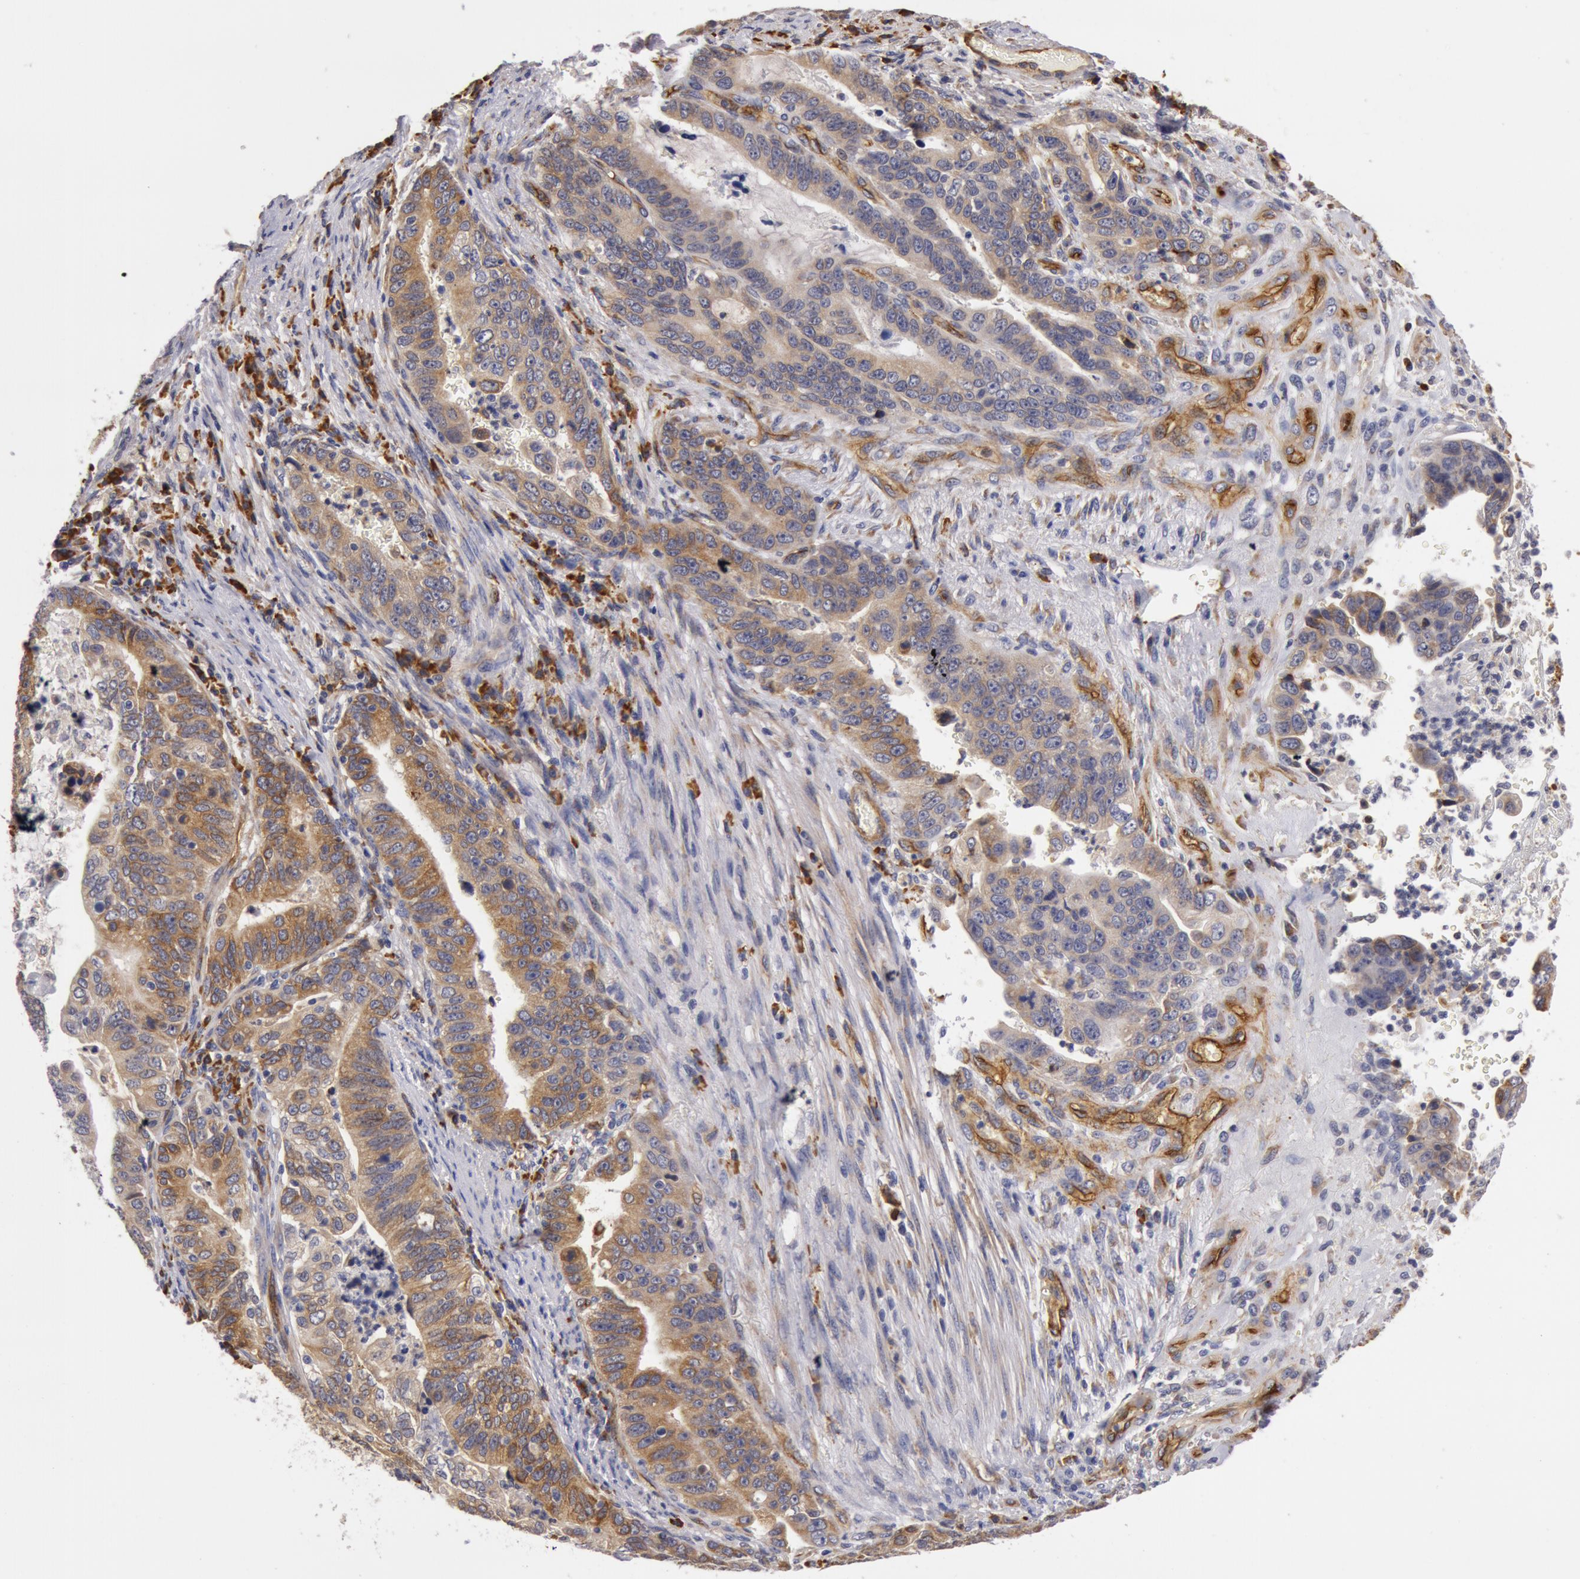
{"staining": {"intensity": "moderate", "quantity": ">75%", "location": "cytoplasmic/membranous"}, "tissue": "stomach cancer", "cell_type": "Tumor cells", "image_type": "cancer", "snomed": [{"axis": "morphology", "description": "Adenocarcinoma, NOS"}, {"axis": "topography", "description": "Stomach, upper"}], "caption": "This micrograph exhibits stomach cancer (adenocarcinoma) stained with IHC to label a protein in brown. The cytoplasmic/membranous of tumor cells show moderate positivity for the protein. Nuclei are counter-stained blue.", "gene": "IL23A", "patient": {"sex": "female", "age": 50}}